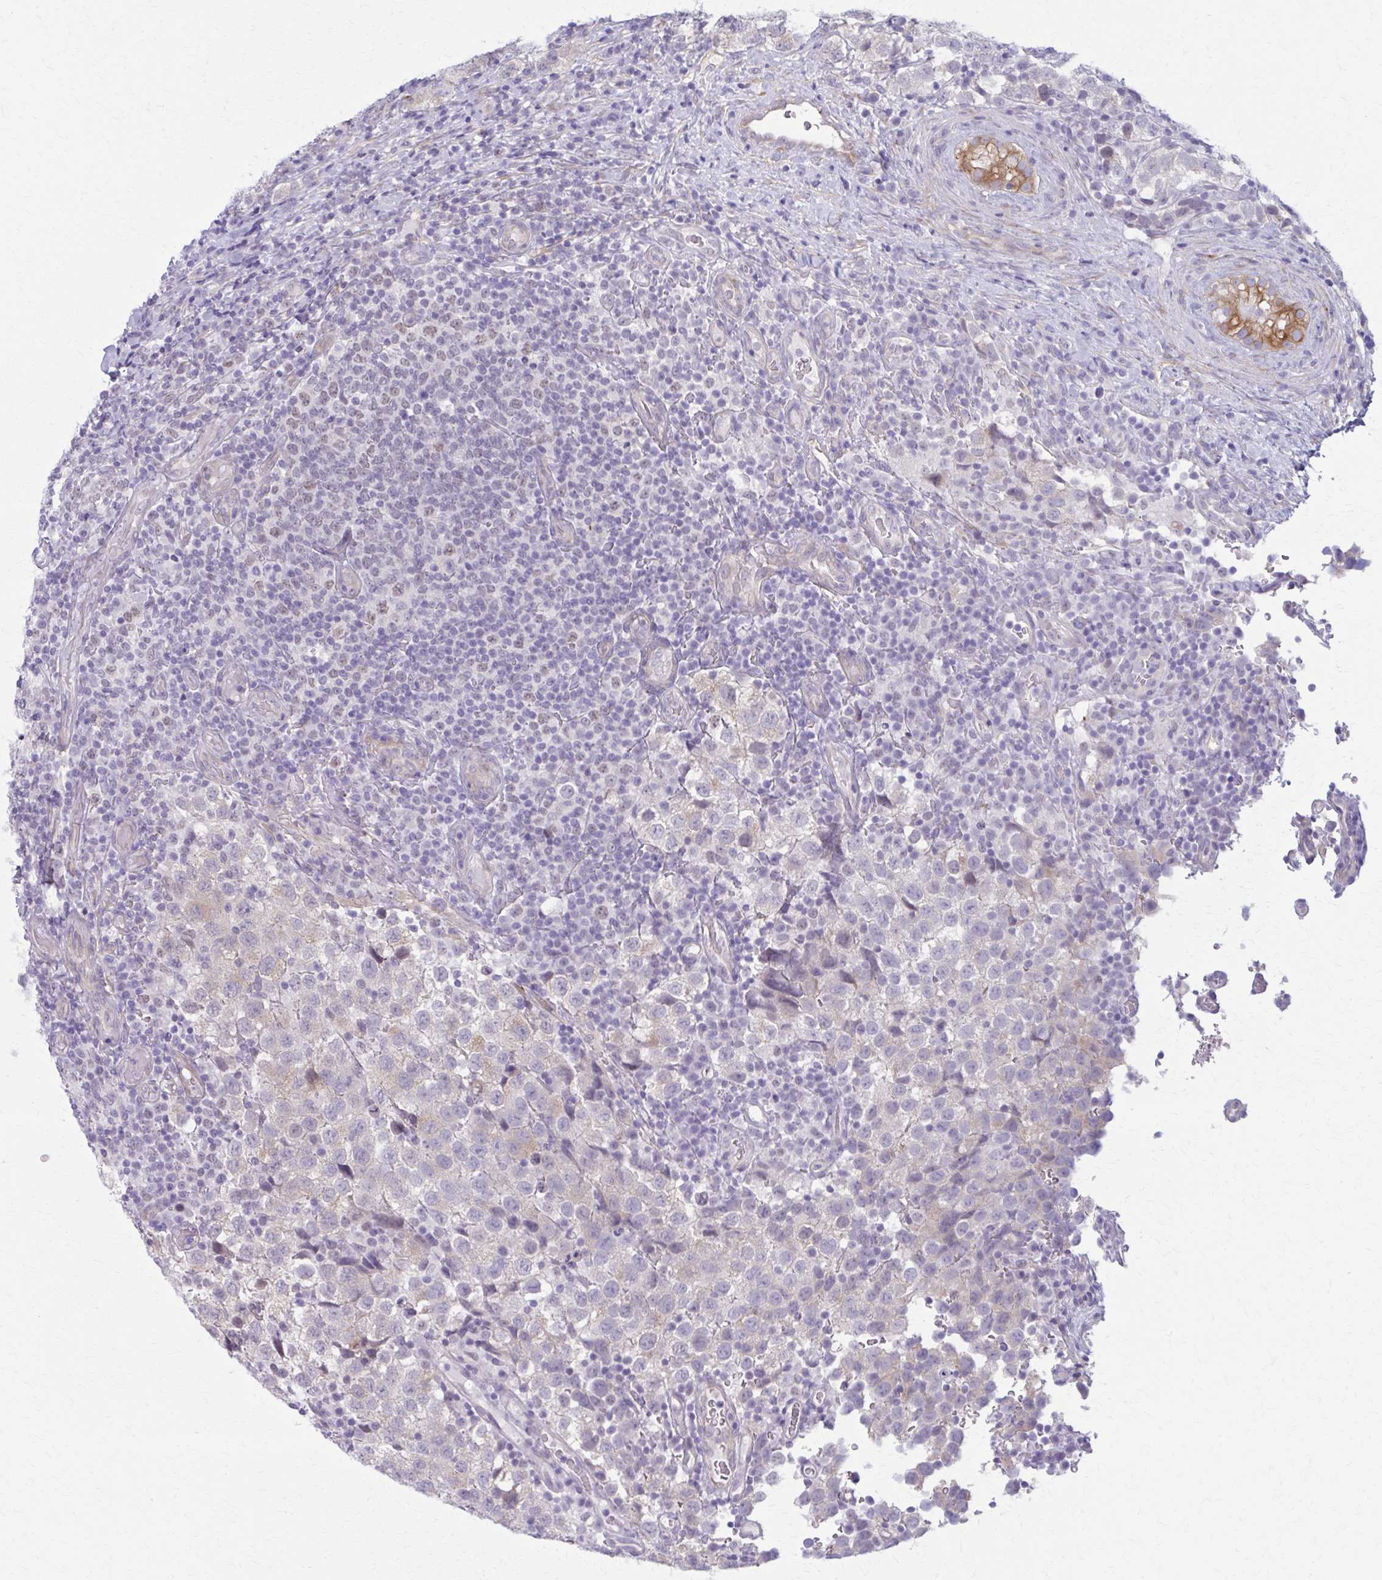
{"staining": {"intensity": "negative", "quantity": "none", "location": "none"}, "tissue": "testis cancer", "cell_type": "Tumor cells", "image_type": "cancer", "snomed": [{"axis": "morphology", "description": "Seminoma, NOS"}, {"axis": "topography", "description": "Testis"}], "caption": "There is no significant staining in tumor cells of seminoma (testis). (Brightfield microscopy of DAB IHC at high magnification).", "gene": "NUMBL", "patient": {"sex": "male", "age": 34}}